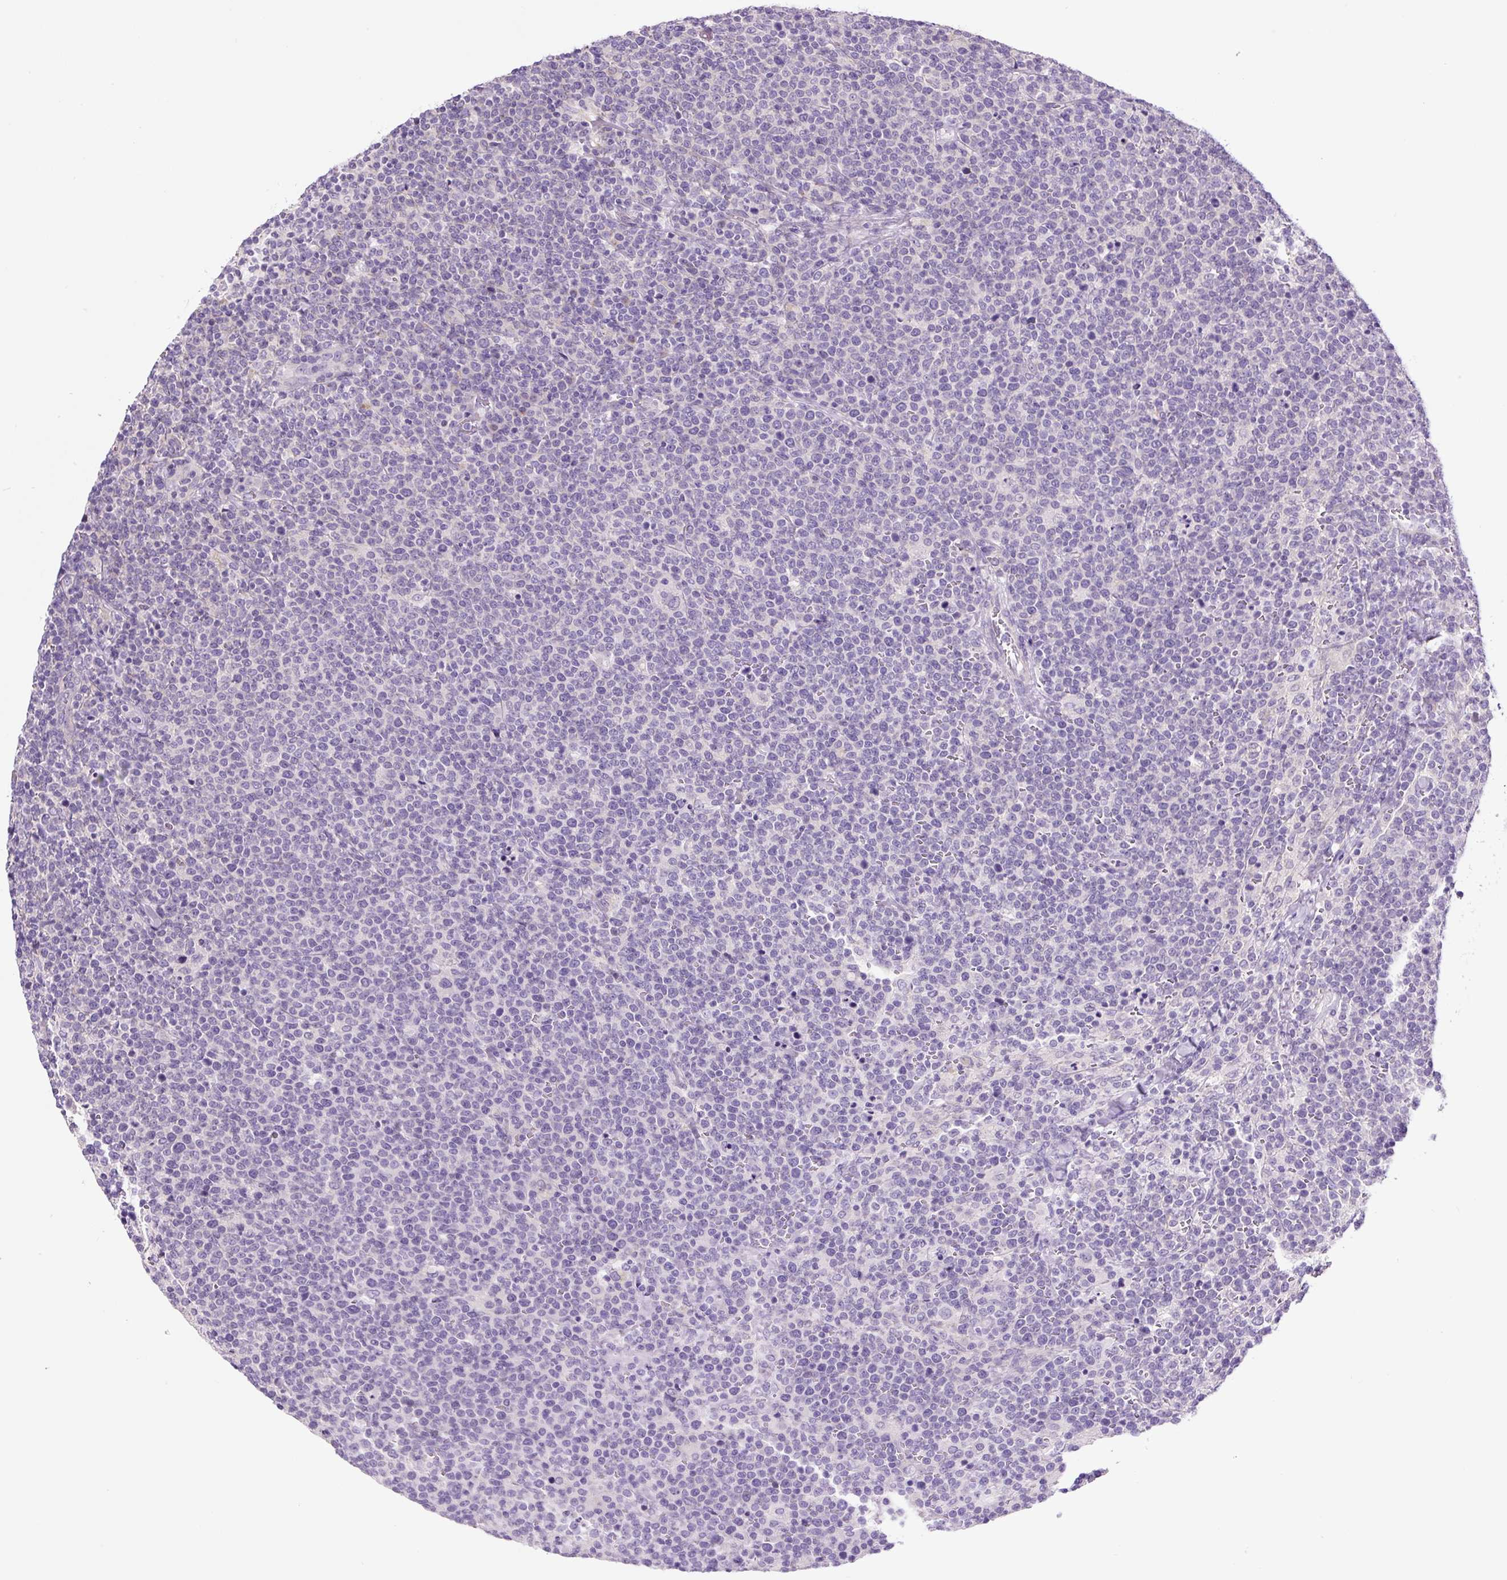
{"staining": {"intensity": "negative", "quantity": "none", "location": "none"}, "tissue": "lymphoma", "cell_type": "Tumor cells", "image_type": "cancer", "snomed": [{"axis": "morphology", "description": "Malignant lymphoma, non-Hodgkin's type, High grade"}, {"axis": "topography", "description": "Lymph node"}], "caption": "Lymphoma was stained to show a protein in brown. There is no significant staining in tumor cells.", "gene": "GORASP1", "patient": {"sex": "male", "age": 61}}